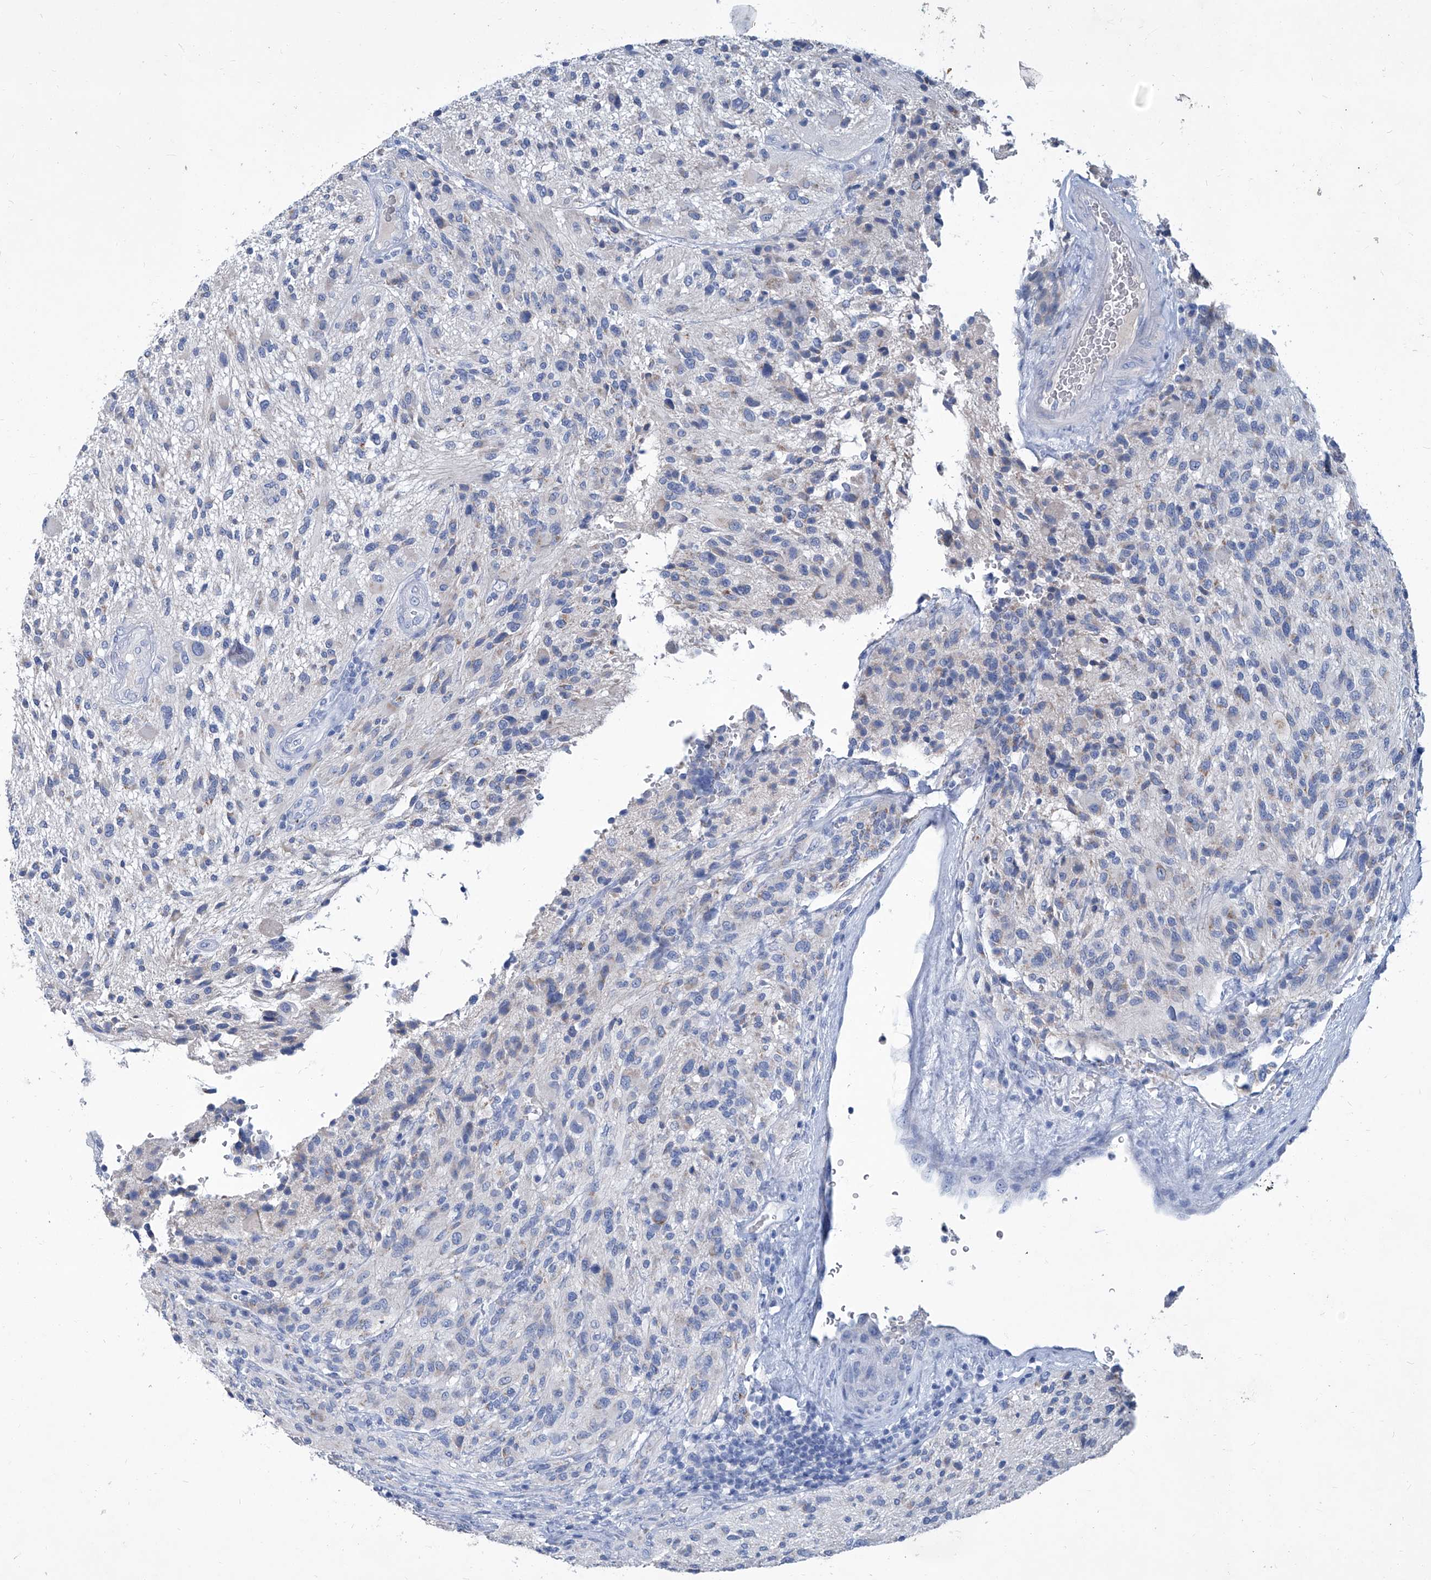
{"staining": {"intensity": "negative", "quantity": "none", "location": "none"}, "tissue": "glioma", "cell_type": "Tumor cells", "image_type": "cancer", "snomed": [{"axis": "morphology", "description": "Glioma, malignant, High grade"}, {"axis": "topography", "description": "Brain"}], "caption": "High power microscopy photomicrograph of an IHC photomicrograph of malignant high-grade glioma, revealing no significant expression in tumor cells. (Stains: DAB immunohistochemistry with hematoxylin counter stain, Microscopy: brightfield microscopy at high magnification).", "gene": "MTARC1", "patient": {"sex": "male", "age": 47}}